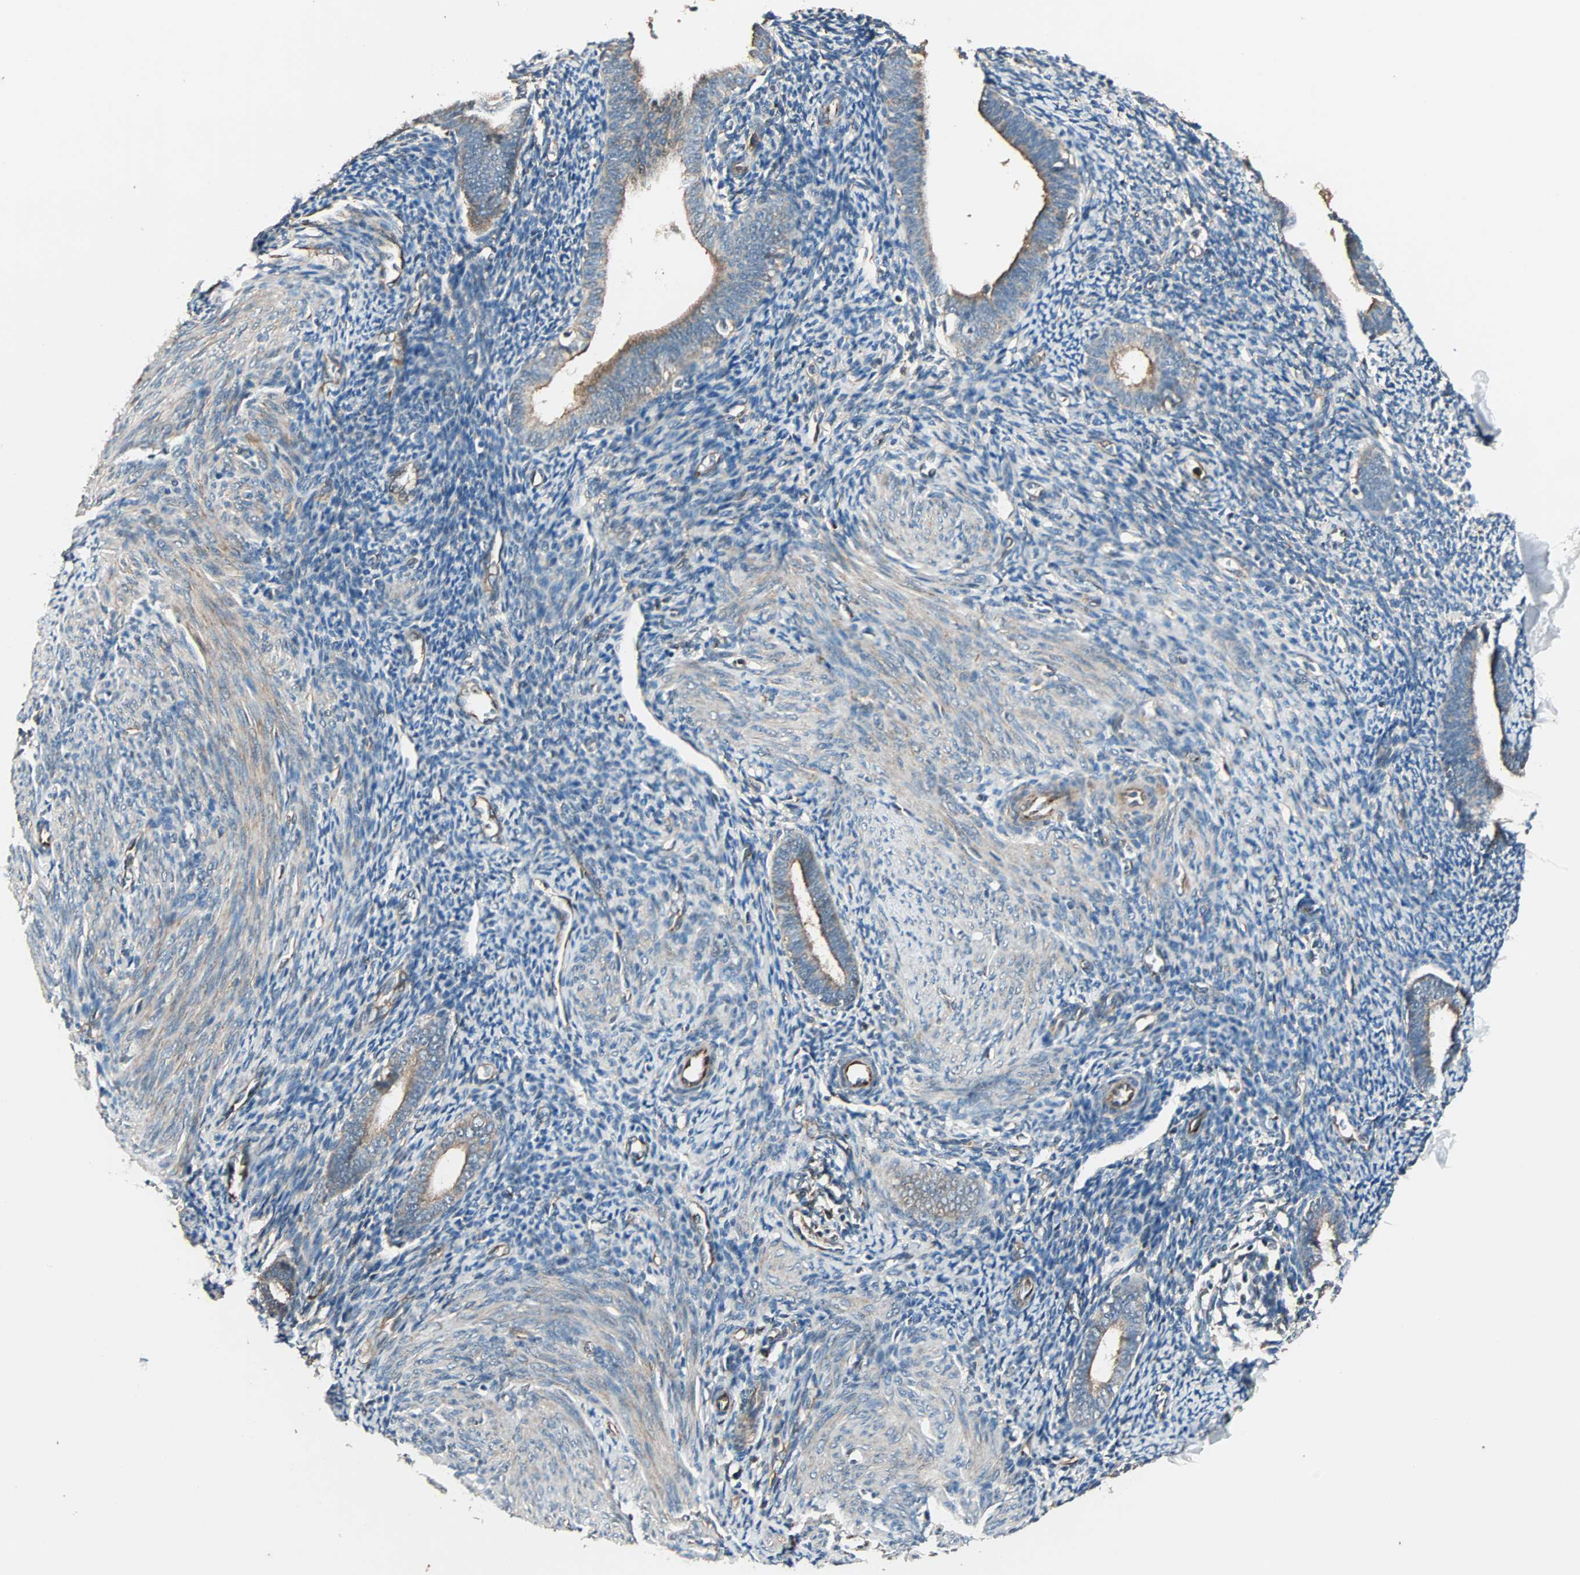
{"staining": {"intensity": "weak", "quantity": ">75%", "location": "cytoplasmic/membranous"}, "tissue": "endometrium", "cell_type": "Cells in endometrial stroma", "image_type": "normal", "snomed": [{"axis": "morphology", "description": "Normal tissue, NOS"}, {"axis": "topography", "description": "Smooth muscle"}, {"axis": "topography", "description": "Endometrium"}], "caption": "Immunohistochemical staining of normal human endometrium exhibits weak cytoplasmic/membranous protein expression in approximately >75% of cells in endometrial stroma. (IHC, brightfield microscopy, high magnification).", "gene": "GCK", "patient": {"sex": "female", "age": 57}}